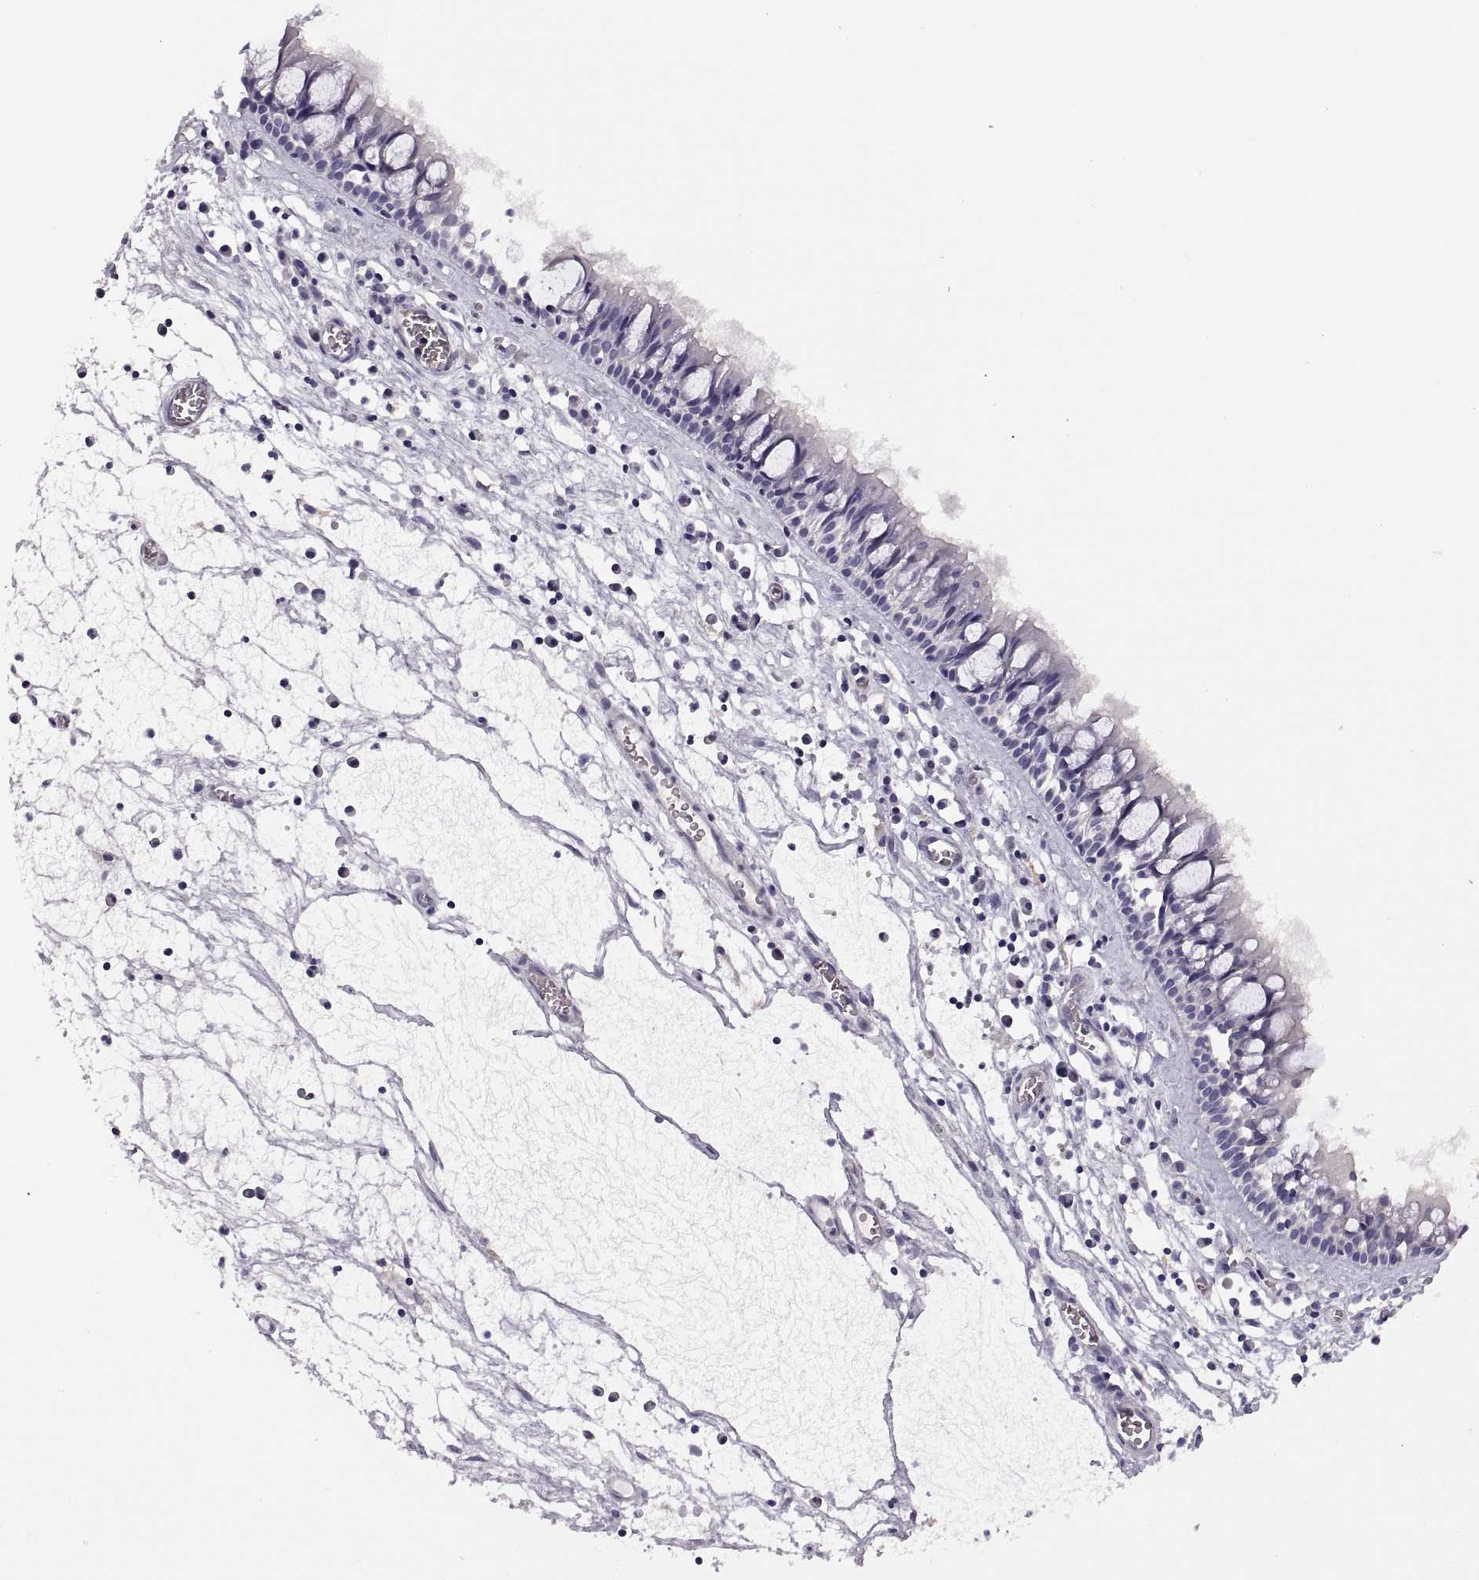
{"staining": {"intensity": "negative", "quantity": "none", "location": "none"}, "tissue": "nasopharynx", "cell_type": "Respiratory epithelial cells", "image_type": "normal", "snomed": [{"axis": "morphology", "description": "Normal tissue, NOS"}, {"axis": "topography", "description": "Nasopharynx"}], "caption": "Nasopharynx stained for a protein using immunohistochemistry (IHC) displays no staining respiratory epithelial cells.", "gene": "MEIOC", "patient": {"sex": "male", "age": 61}}